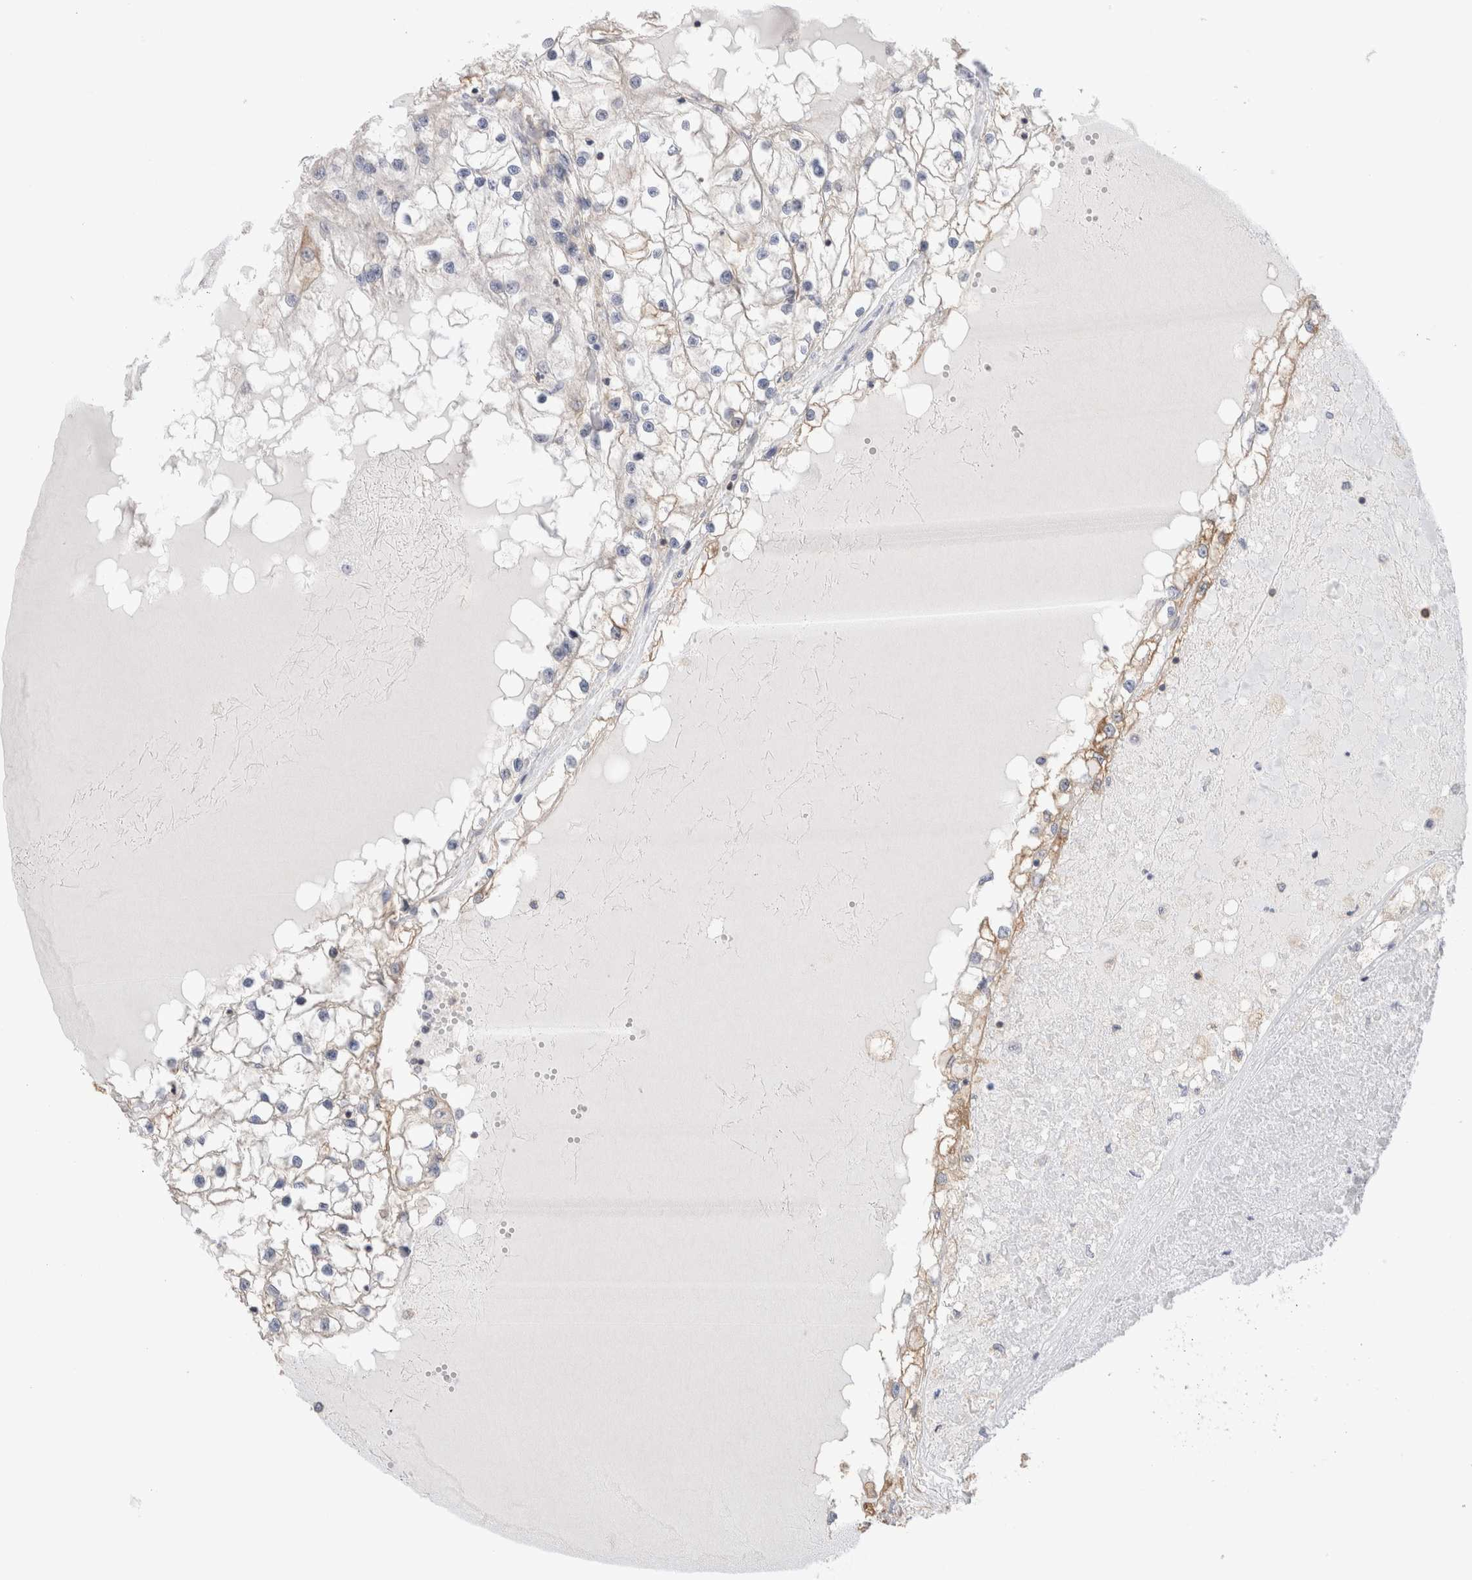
{"staining": {"intensity": "weak", "quantity": "<25%", "location": "cytoplasmic/membranous"}, "tissue": "renal cancer", "cell_type": "Tumor cells", "image_type": "cancer", "snomed": [{"axis": "morphology", "description": "Adenocarcinoma, NOS"}, {"axis": "topography", "description": "Kidney"}], "caption": "Immunohistochemical staining of human renal cancer (adenocarcinoma) displays no significant staining in tumor cells. (DAB (3,3'-diaminobenzidine) immunohistochemistry (IHC), high magnification).", "gene": "CAPN2", "patient": {"sex": "male", "age": 68}}